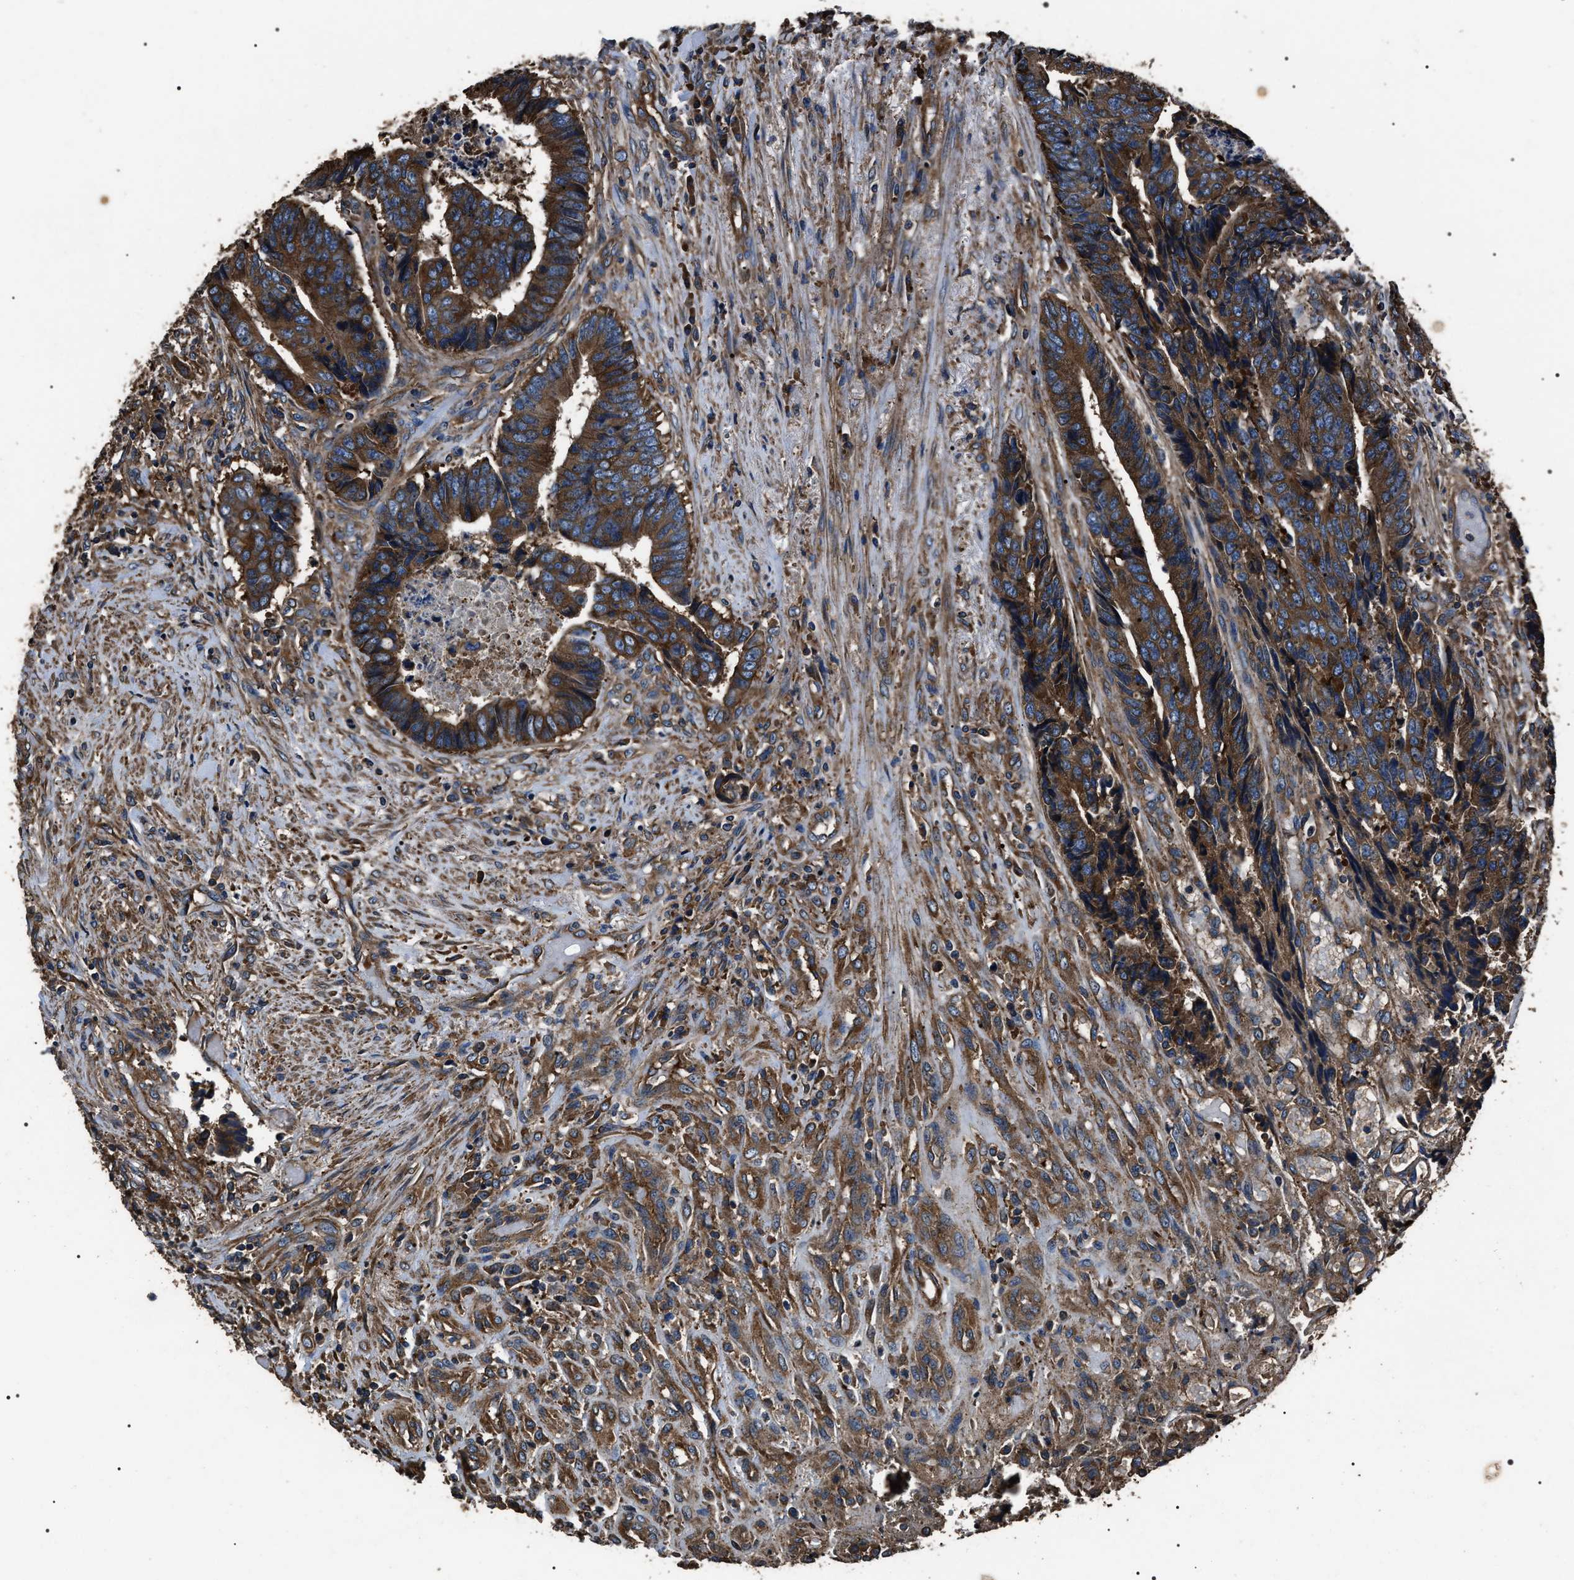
{"staining": {"intensity": "strong", "quantity": ">75%", "location": "cytoplasmic/membranous"}, "tissue": "colorectal cancer", "cell_type": "Tumor cells", "image_type": "cancer", "snomed": [{"axis": "morphology", "description": "Adenocarcinoma, NOS"}, {"axis": "topography", "description": "Rectum"}], "caption": "Adenocarcinoma (colorectal) stained with DAB IHC shows high levels of strong cytoplasmic/membranous positivity in about >75% of tumor cells.", "gene": "HSCB", "patient": {"sex": "male", "age": 84}}